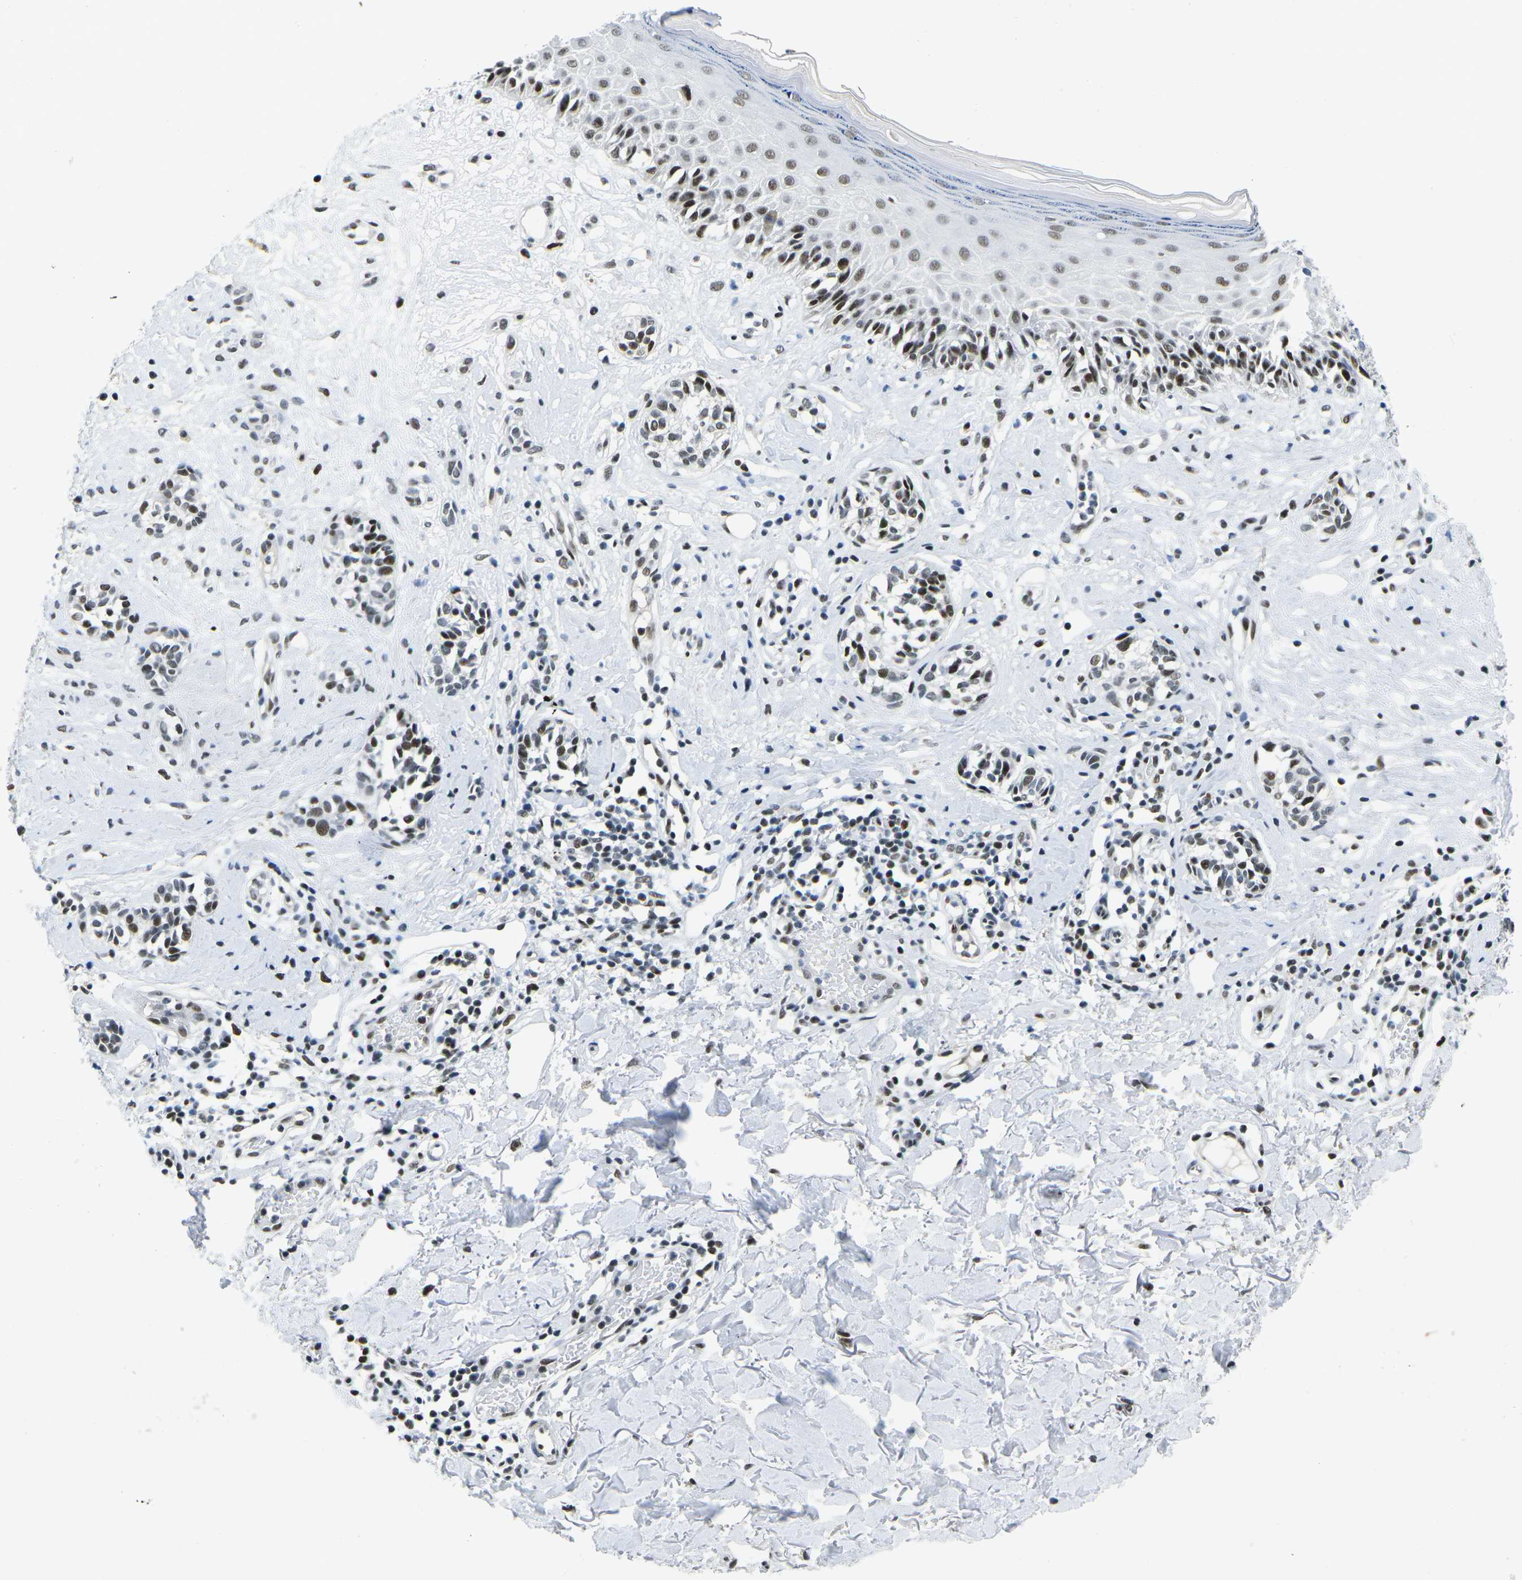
{"staining": {"intensity": "moderate", "quantity": "<25%", "location": "nuclear"}, "tissue": "melanoma", "cell_type": "Tumor cells", "image_type": "cancer", "snomed": [{"axis": "morphology", "description": "Malignant melanoma, NOS"}, {"axis": "topography", "description": "Skin"}], "caption": "The immunohistochemical stain highlights moderate nuclear staining in tumor cells of melanoma tissue.", "gene": "PRPF8", "patient": {"sex": "male", "age": 64}}